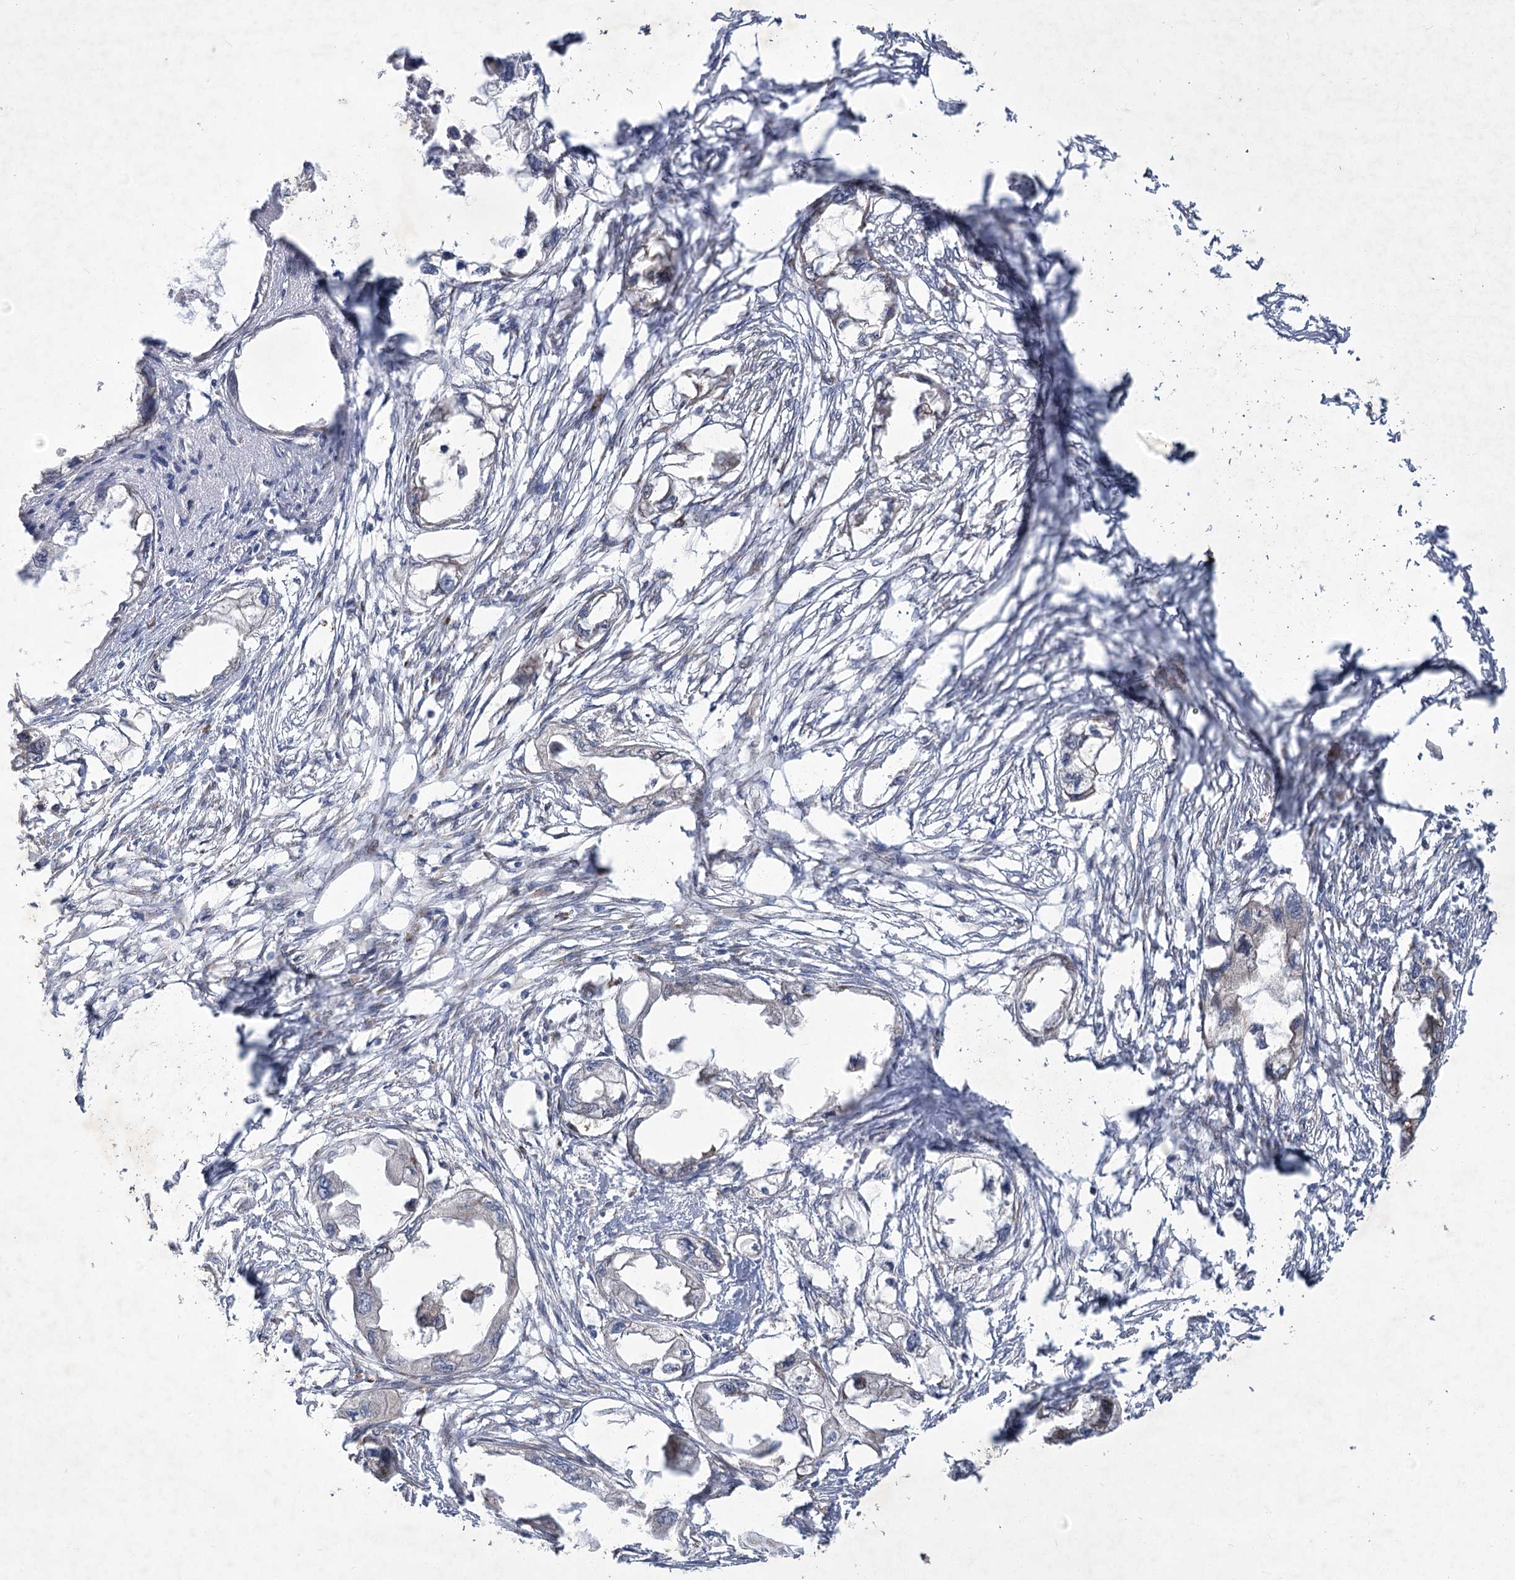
{"staining": {"intensity": "negative", "quantity": "none", "location": "none"}, "tissue": "endometrial cancer", "cell_type": "Tumor cells", "image_type": "cancer", "snomed": [{"axis": "morphology", "description": "Adenocarcinoma, NOS"}, {"axis": "morphology", "description": "Adenocarcinoma, metastatic, NOS"}, {"axis": "topography", "description": "Adipose tissue"}, {"axis": "topography", "description": "Endometrium"}], "caption": "The IHC histopathology image has no significant positivity in tumor cells of adenocarcinoma (endometrial) tissue. (DAB (3,3'-diaminobenzidine) IHC, high magnification).", "gene": "GCNT4", "patient": {"sex": "female", "age": 67}}